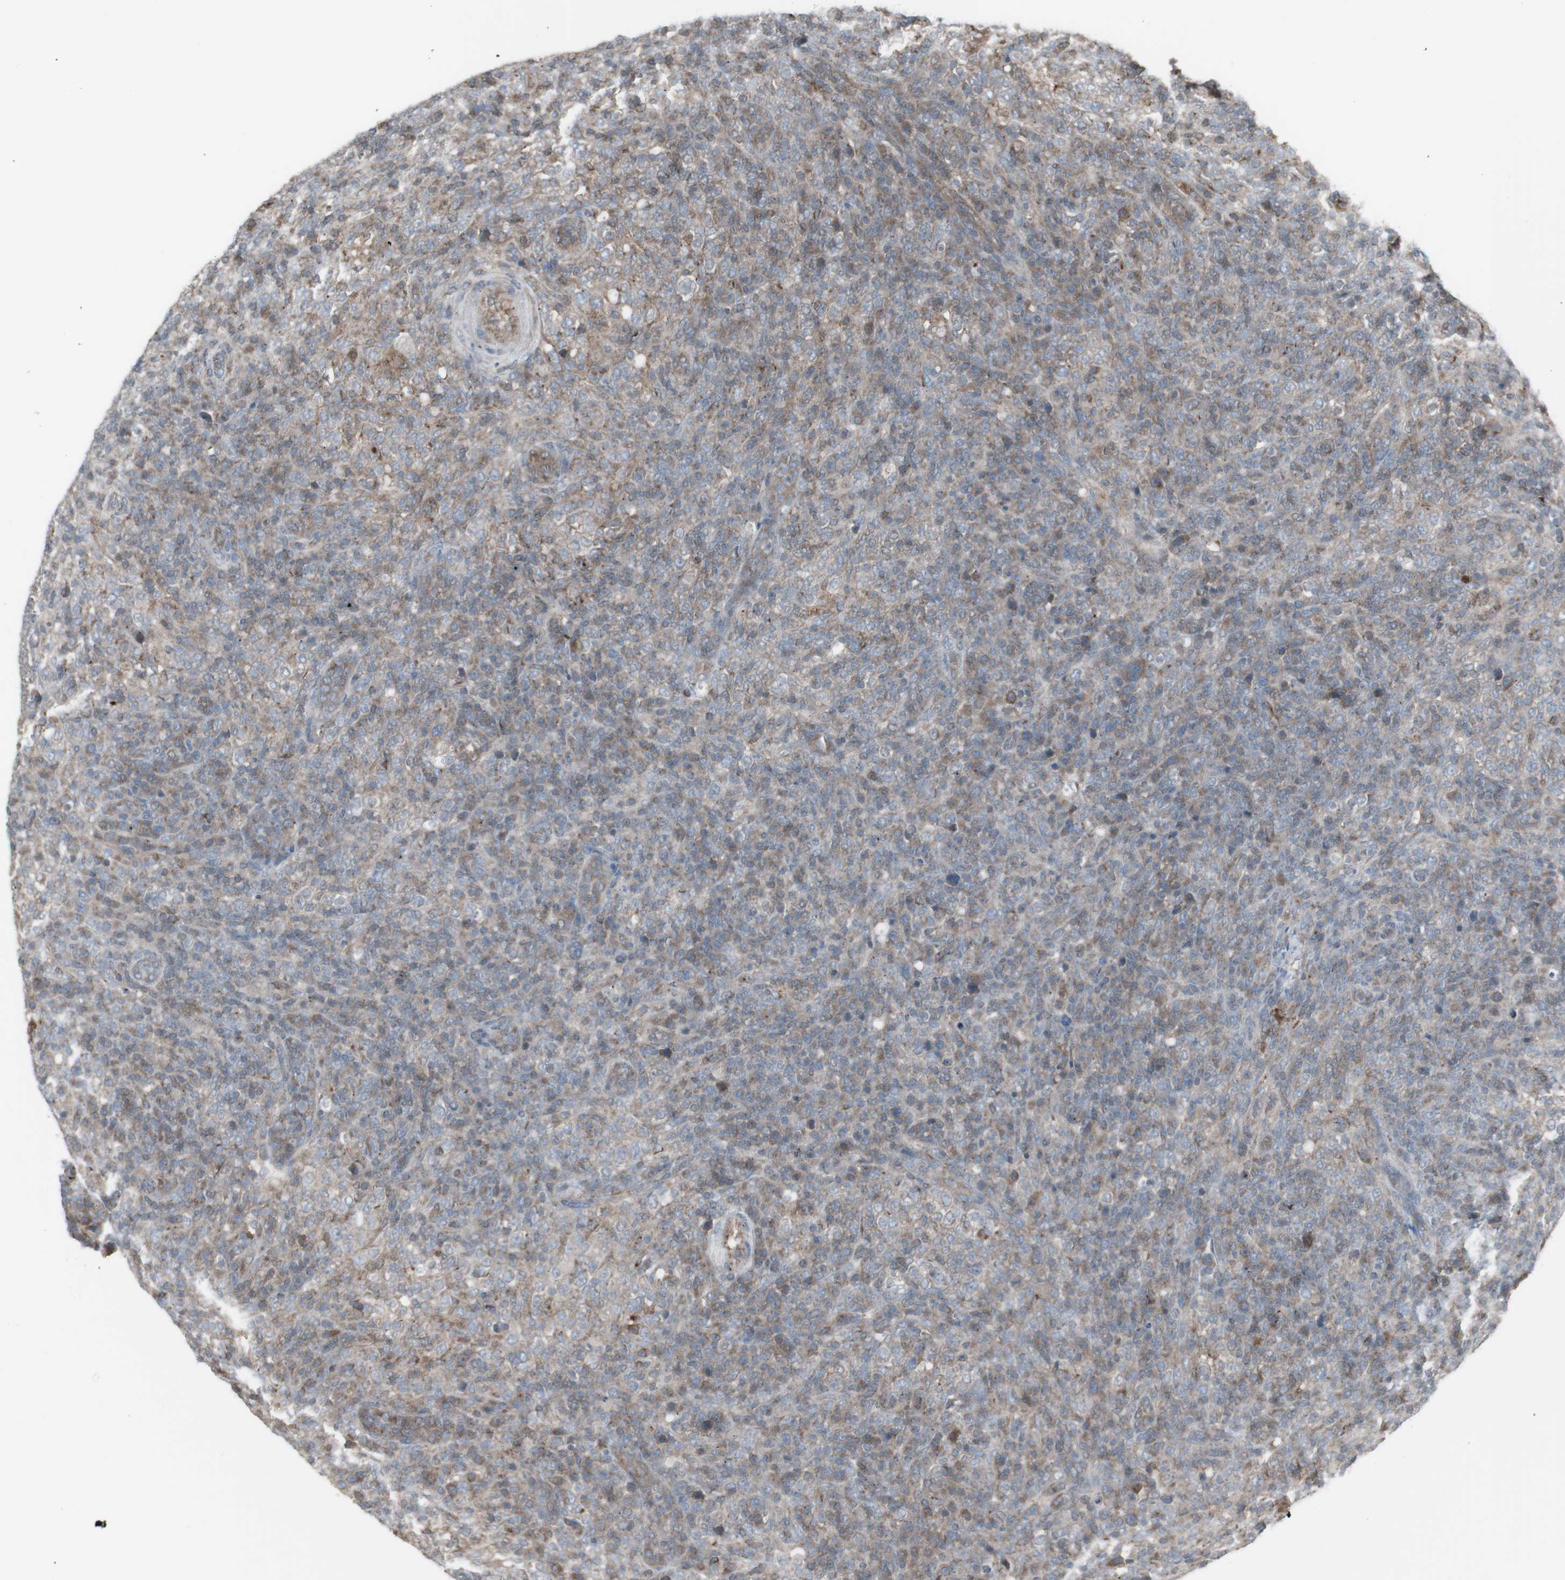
{"staining": {"intensity": "moderate", "quantity": "<25%", "location": "cytoplasmic/membranous"}, "tissue": "lymphoma", "cell_type": "Tumor cells", "image_type": "cancer", "snomed": [{"axis": "morphology", "description": "Malignant lymphoma, non-Hodgkin's type, High grade"}, {"axis": "topography", "description": "Lymph node"}], "caption": "Immunohistochemistry (IHC) staining of high-grade malignant lymphoma, non-Hodgkin's type, which shows low levels of moderate cytoplasmic/membranous expression in approximately <25% of tumor cells indicating moderate cytoplasmic/membranous protein positivity. The staining was performed using DAB (brown) for protein detection and nuclei were counterstained in hematoxylin (blue).", "gene": "GALNT6", "patient": {"sex": "female", "age": 76}}